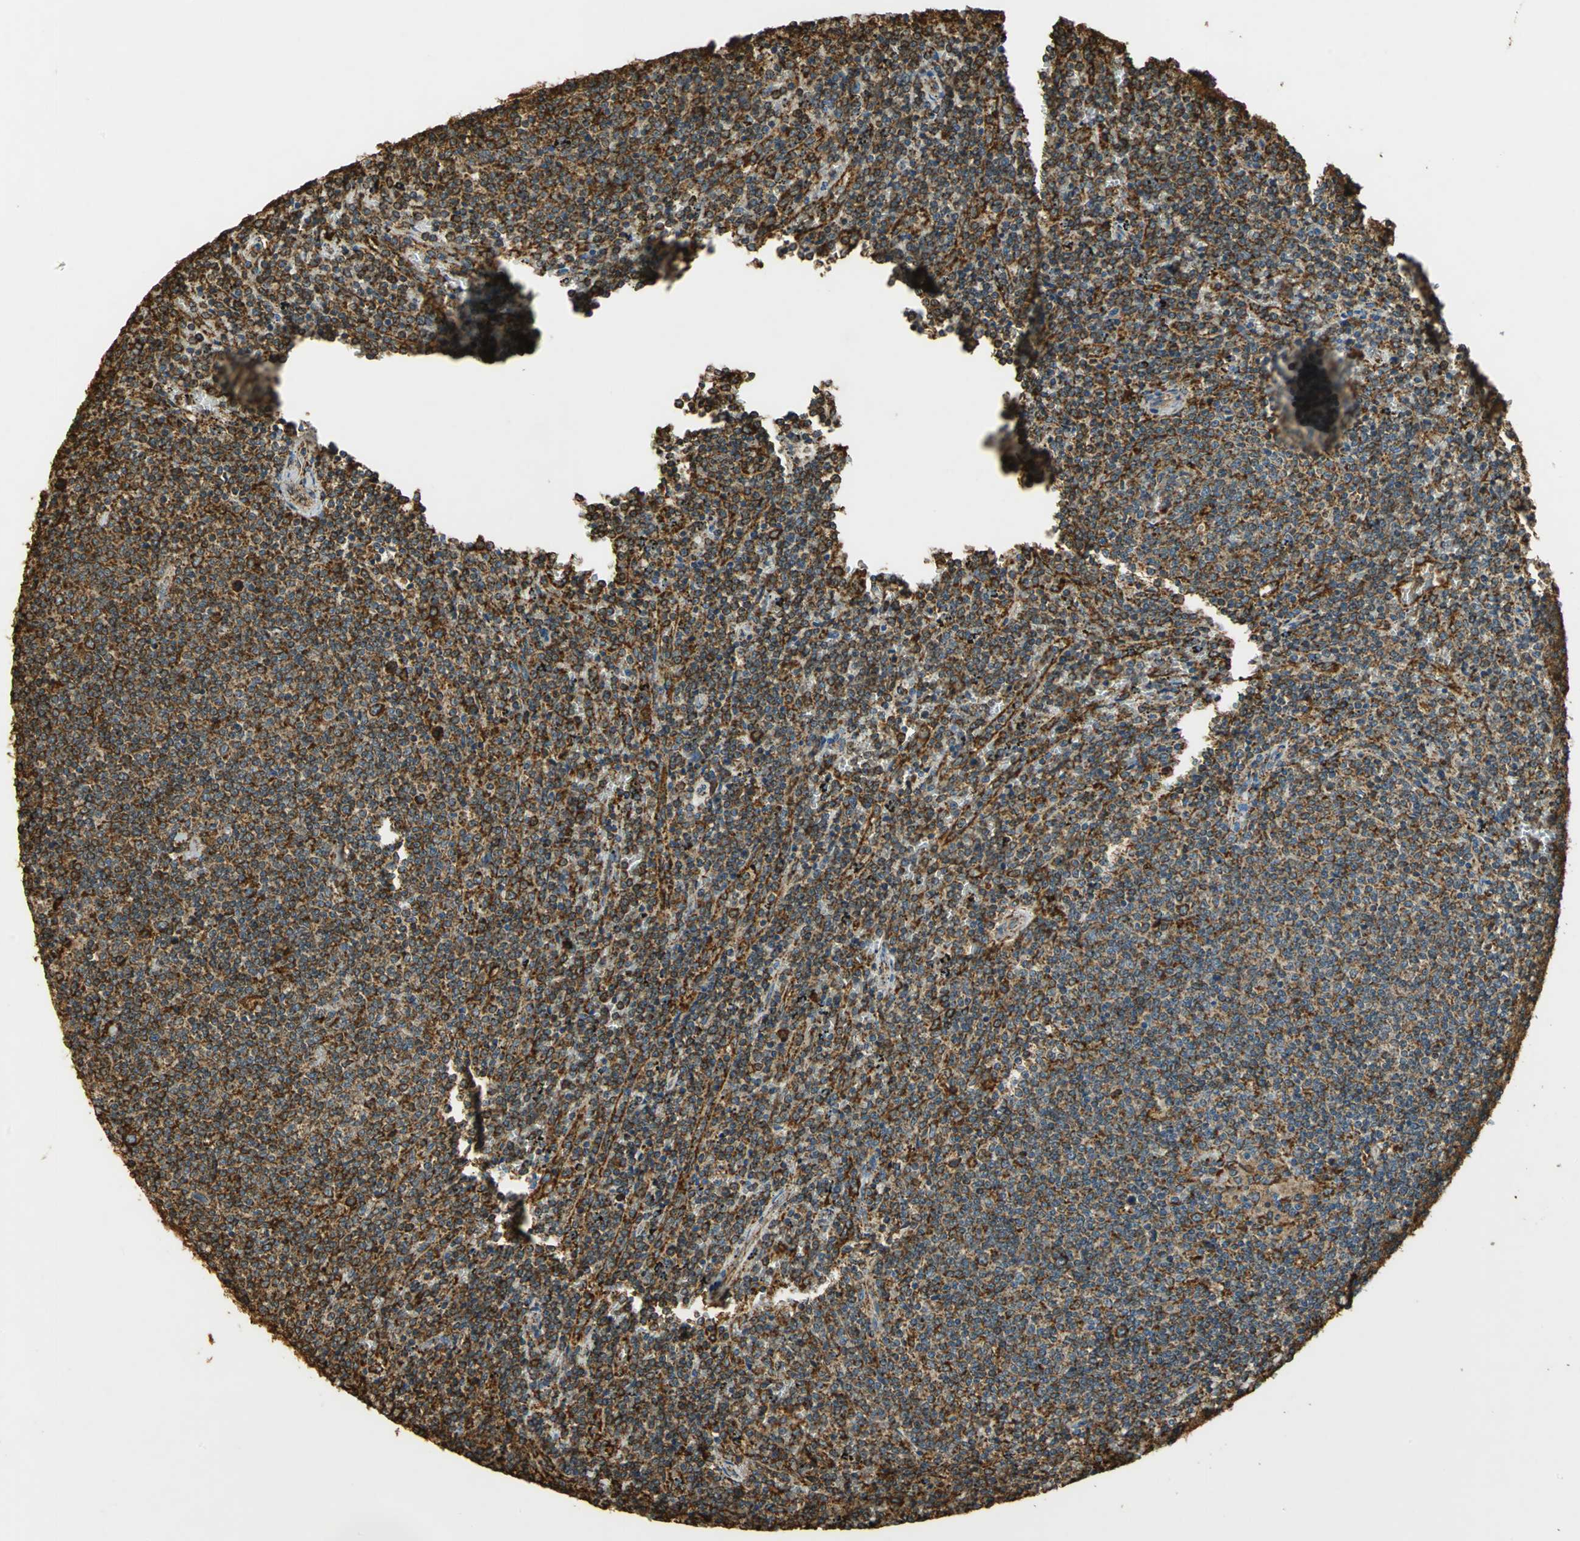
{"staining": {"intensity": "strong", "quantity": ">75%", "location": "cytoplasmic/membranous"}, "tissue": "lymphoma", "cell_type": "Tumor cells", "image_type": "cancer", "snomed": [{"axis": "morphology", "description": "Malignant lymphoma, non-Hodgkin's type, Low grade"}, {"axis": "topography", "description": "Spleen"}], "caption": "This is an image of IHC staining of lymphoma, which shows strong positivity in the cytoplasmic/membranous of tumor cells.", "gene": "HSP90B1", "patient": {"sex": "female", "age": 50}}